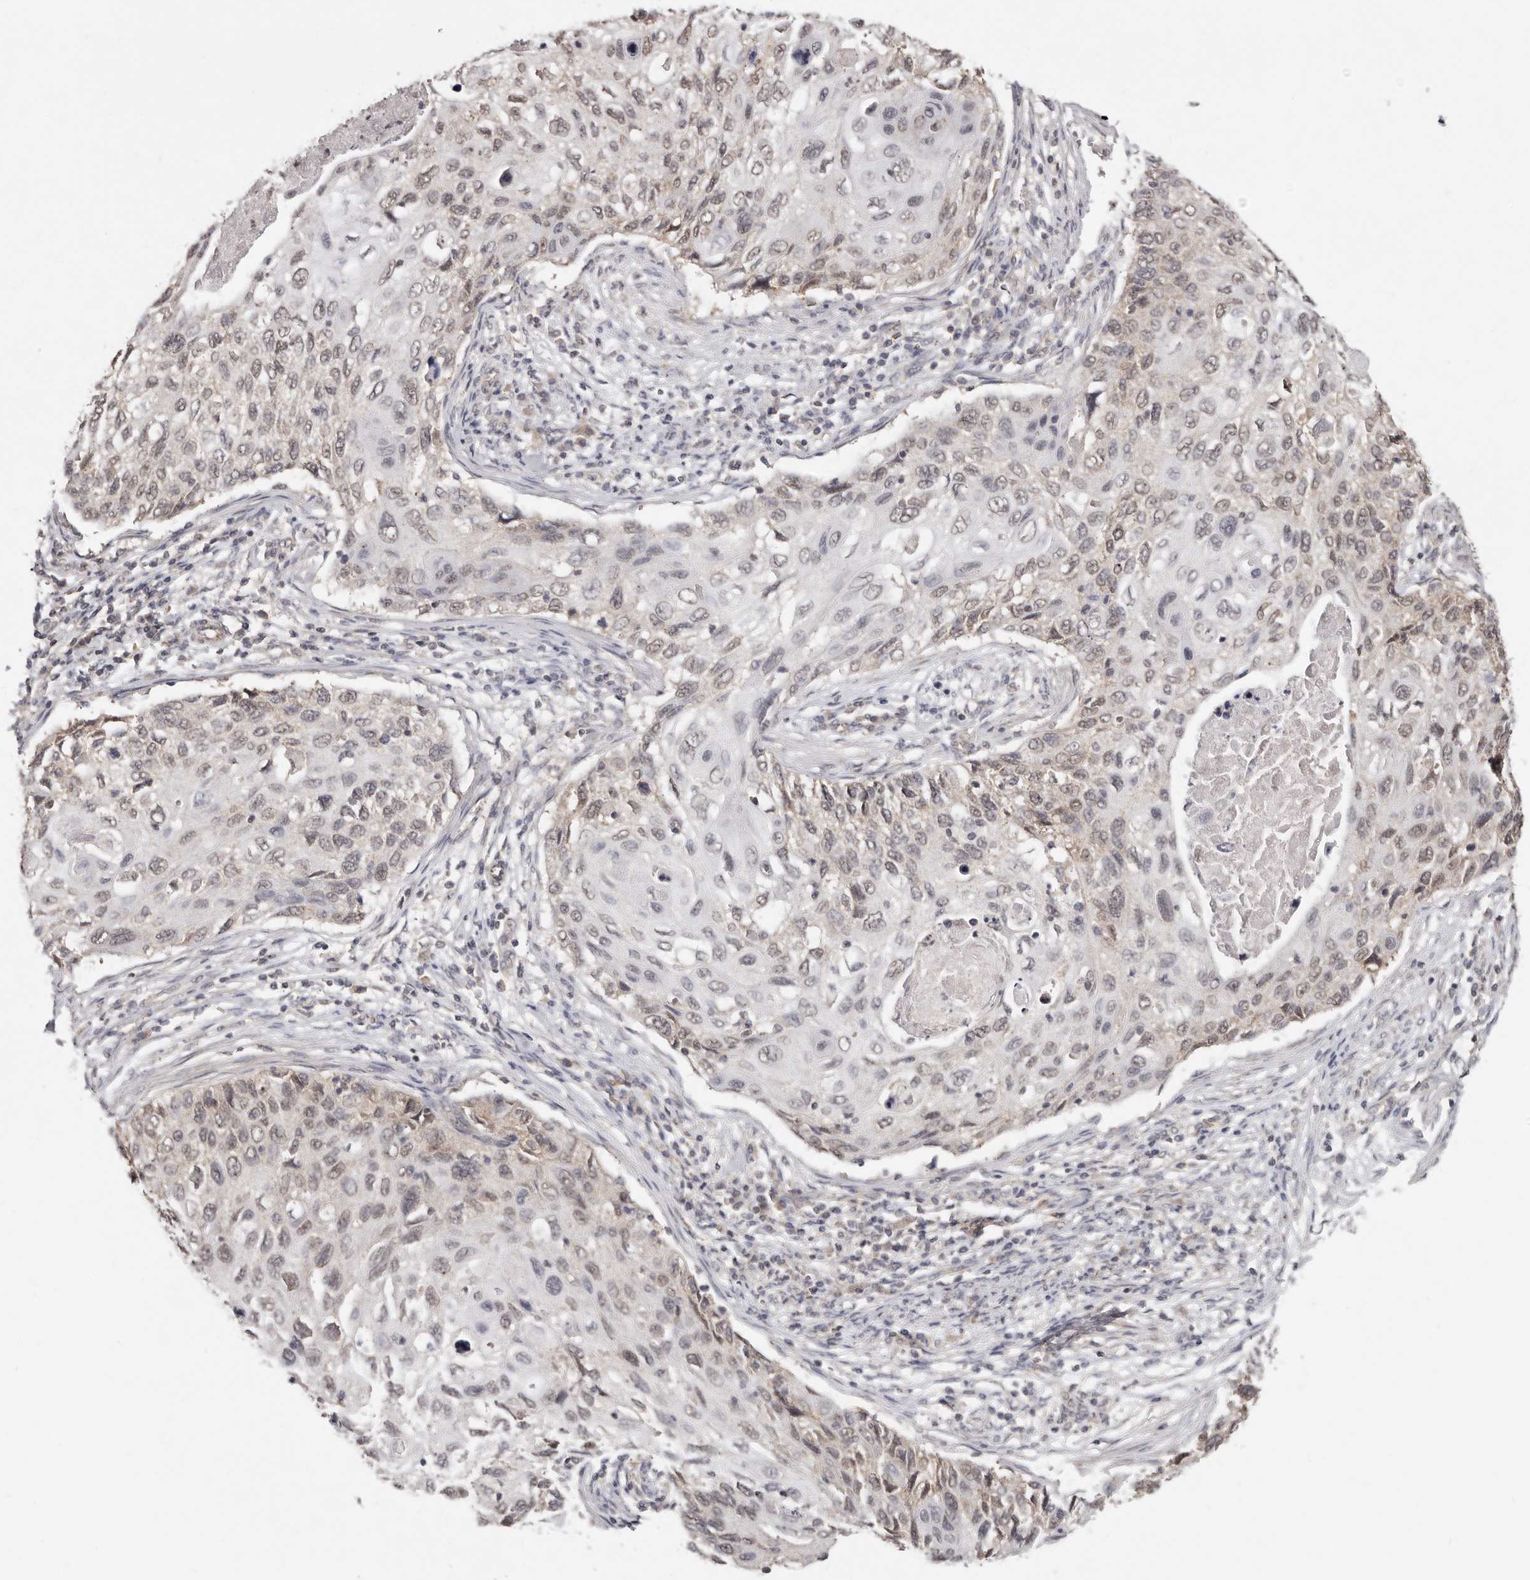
{"staining": {"intensity": "weak", "quantity": ">75%", "location": "nuclear"}, "tissue": "cervical cancer", "cell_type": "Tumor cells", "image_type": "cancer", "snomed": [{"axis": "morphology", "description": "Squamous cell carcinoma, NOS"}, {"axis": "topography", "description": "Cervix"}], "caption": "Immunohistochemistry of human cervical squamous cell carcinoma displays low levels of weak nuclear positivity in about >75% of tumor cells.", "gene": "LINGO2", "patient": {"sex": "female", "age": 70}}